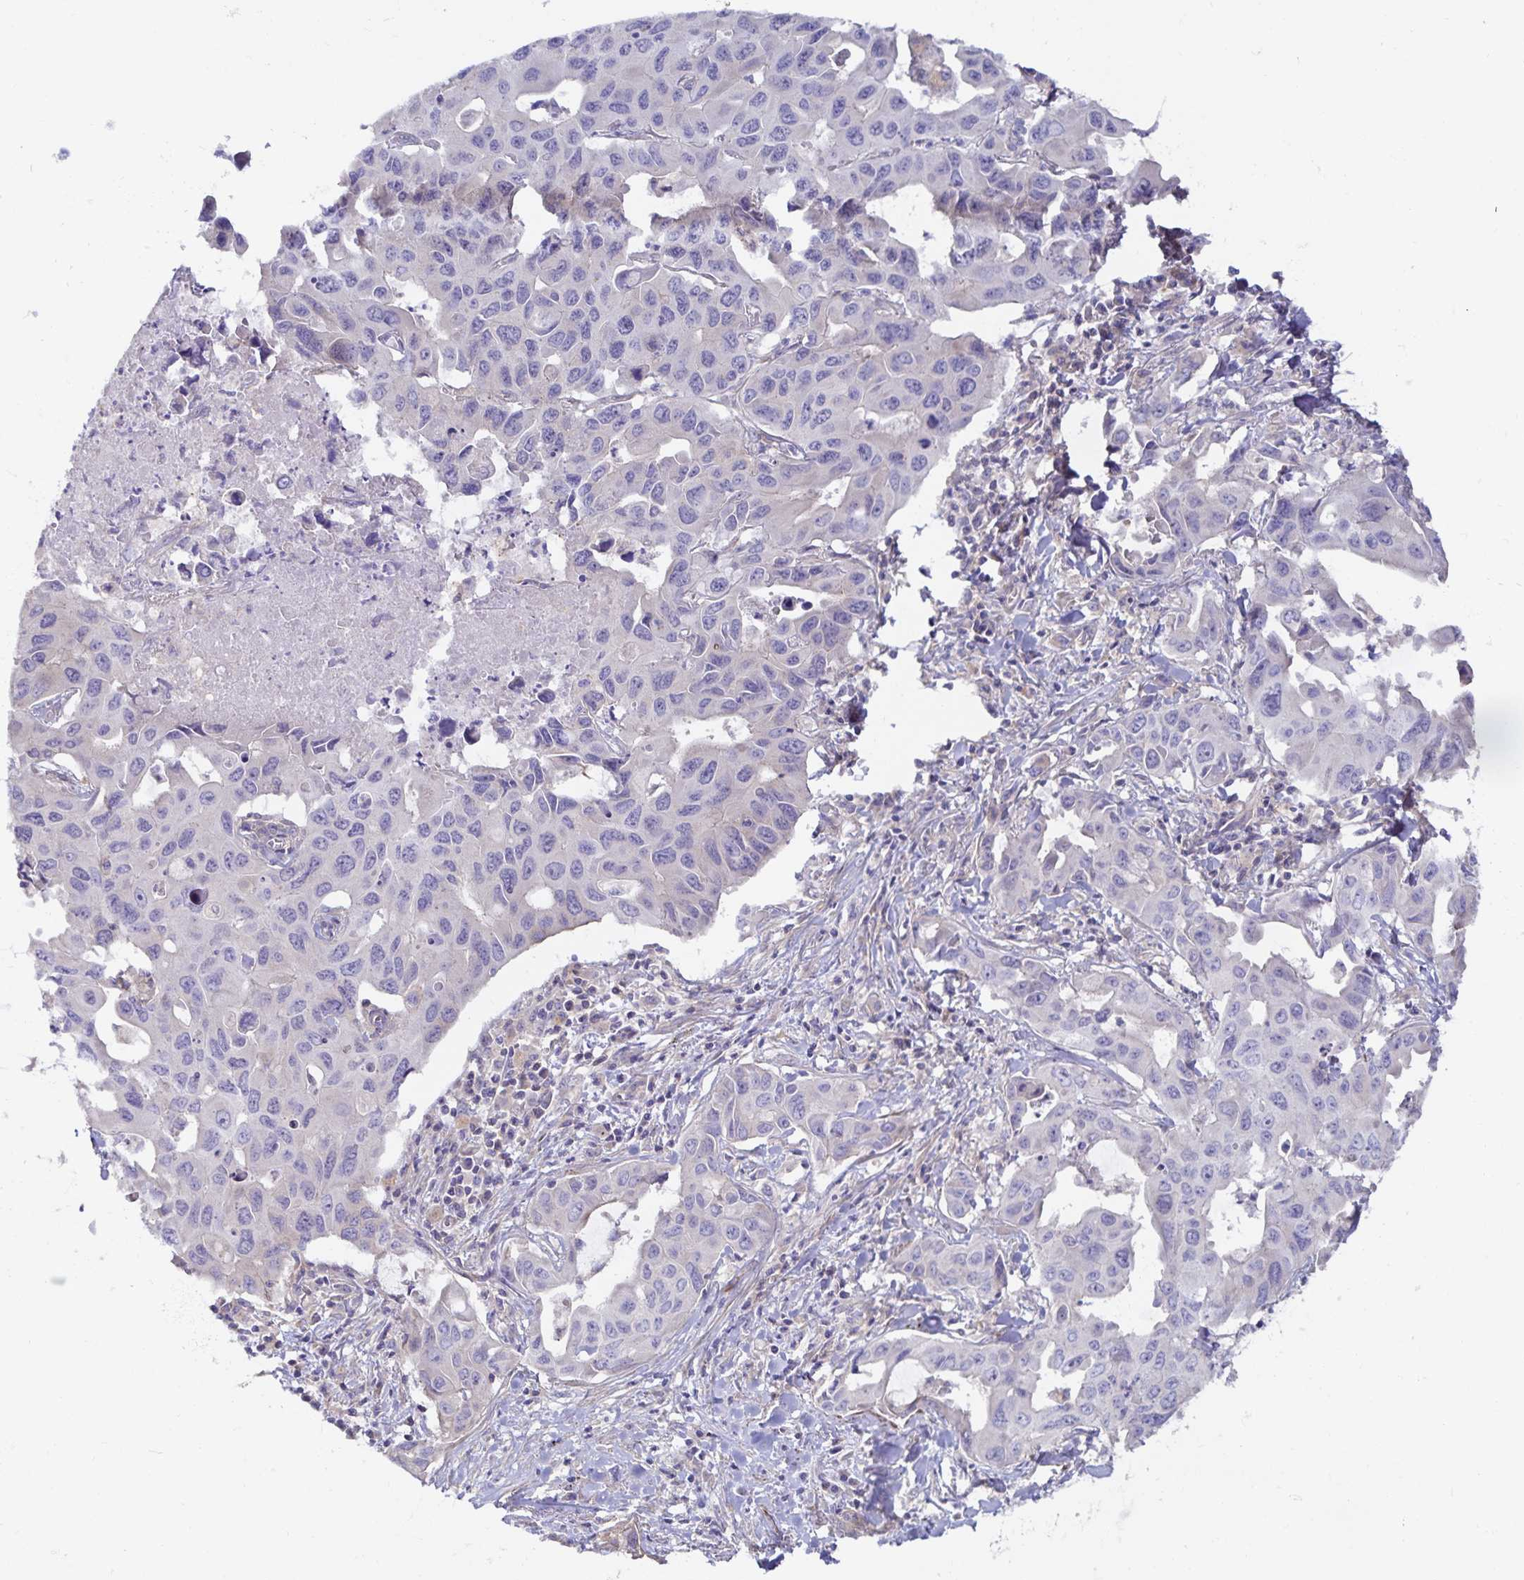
{"staining": {"intensity": "negative", "quantity": "none", "location": "none"}, "tissue": "lung cancer", "cell_type": "Tumor cells", "image_type": "cancer", "snomed": [{"axis": "morphology", "description": "Adenocarcinoma, NOS"}, {"axis": "topography", "description": "Lung"}], "caption": "Tumor cells are negative for protein expression in human lung cancer.", "gene": "METTL22", "patient": {"sex": "male", "age": 64}}